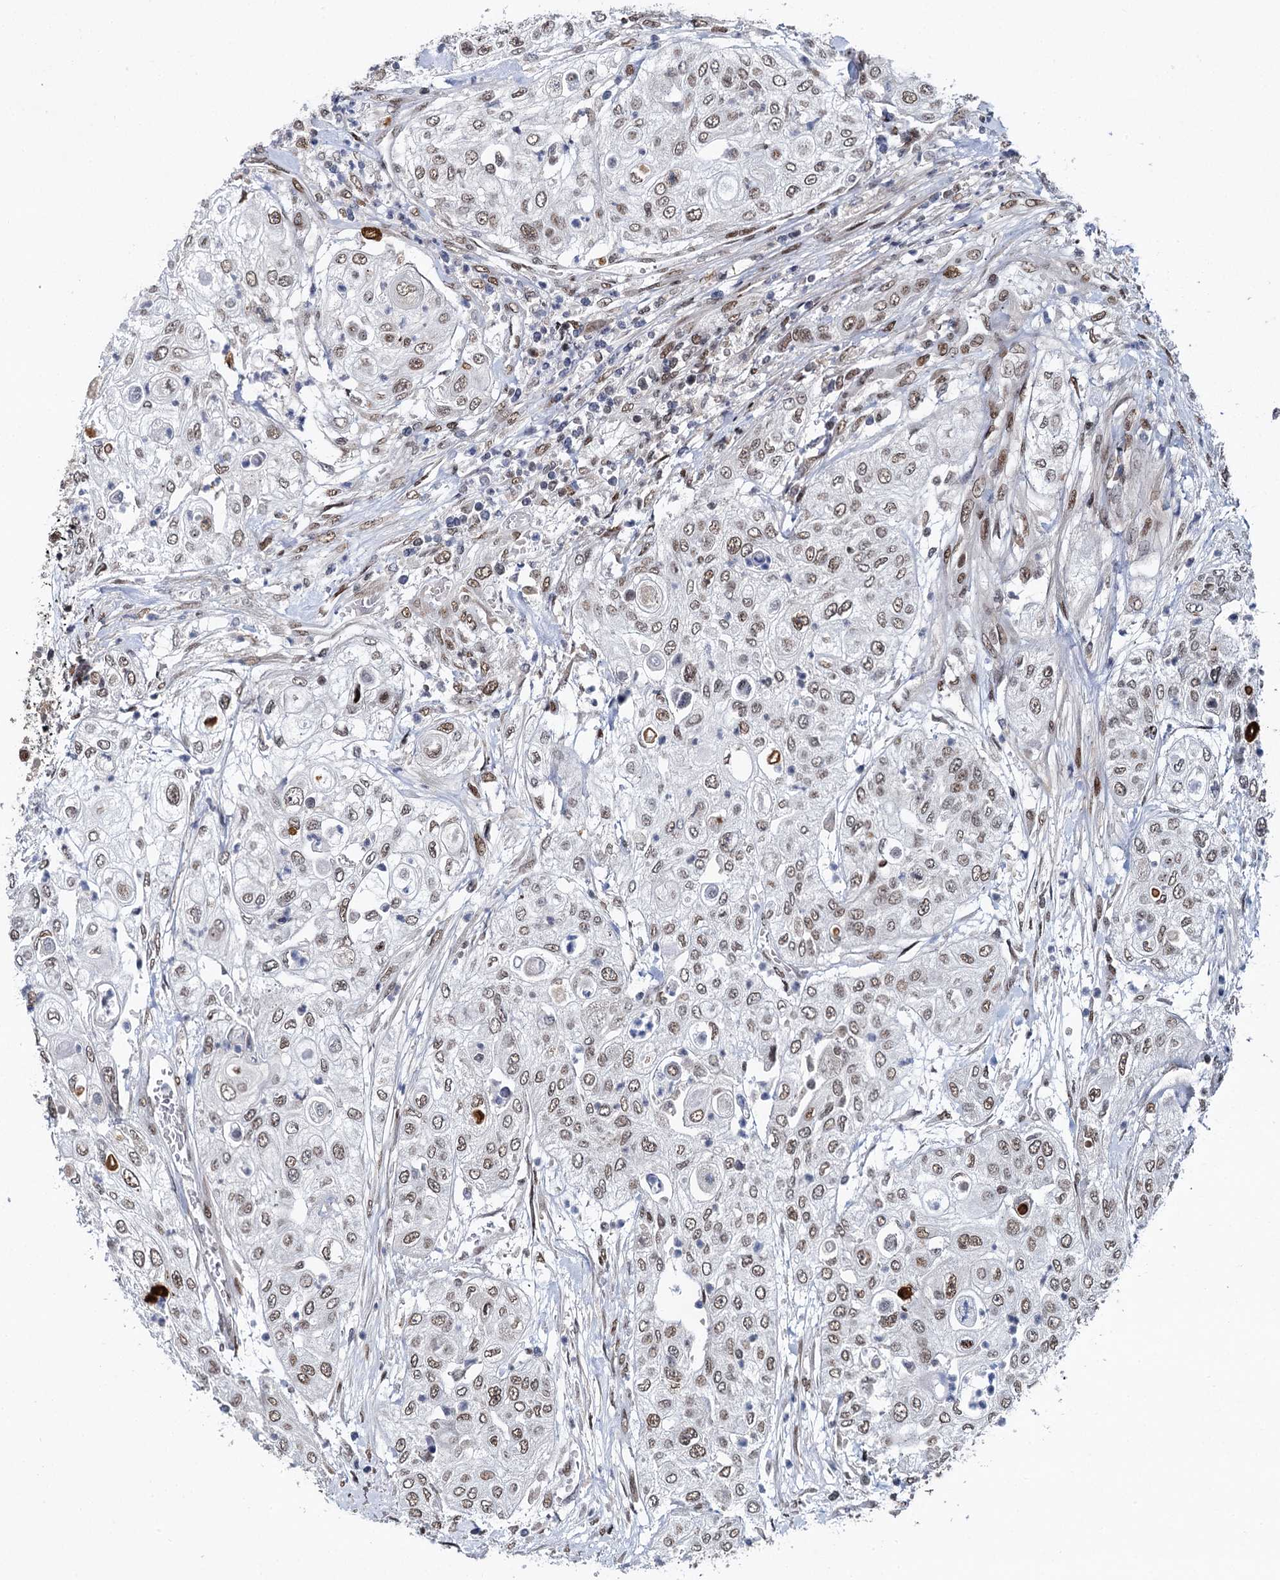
{"staining": {"intensity": "weak", "quantity": ">75%", "location": "nuclear"}, "tissue": "urothelial cancer", "cell_type": "Tumor cells", "image_type": "cancer", "snomed": [{"axis": "morphology", "description": "Urothelial carcinoma, High grade"}, {"axis": "topography", "description": "Urinary bladder"}], "caption": "Weak nuclear protein staining is identified in about >75% of tumor cells in urothelial cancer. (brown staining indicates protein expression, while blue staining denotes nuclei).", "gene": "RUFY2", "patient": {"sex": "female", "age": 79}}